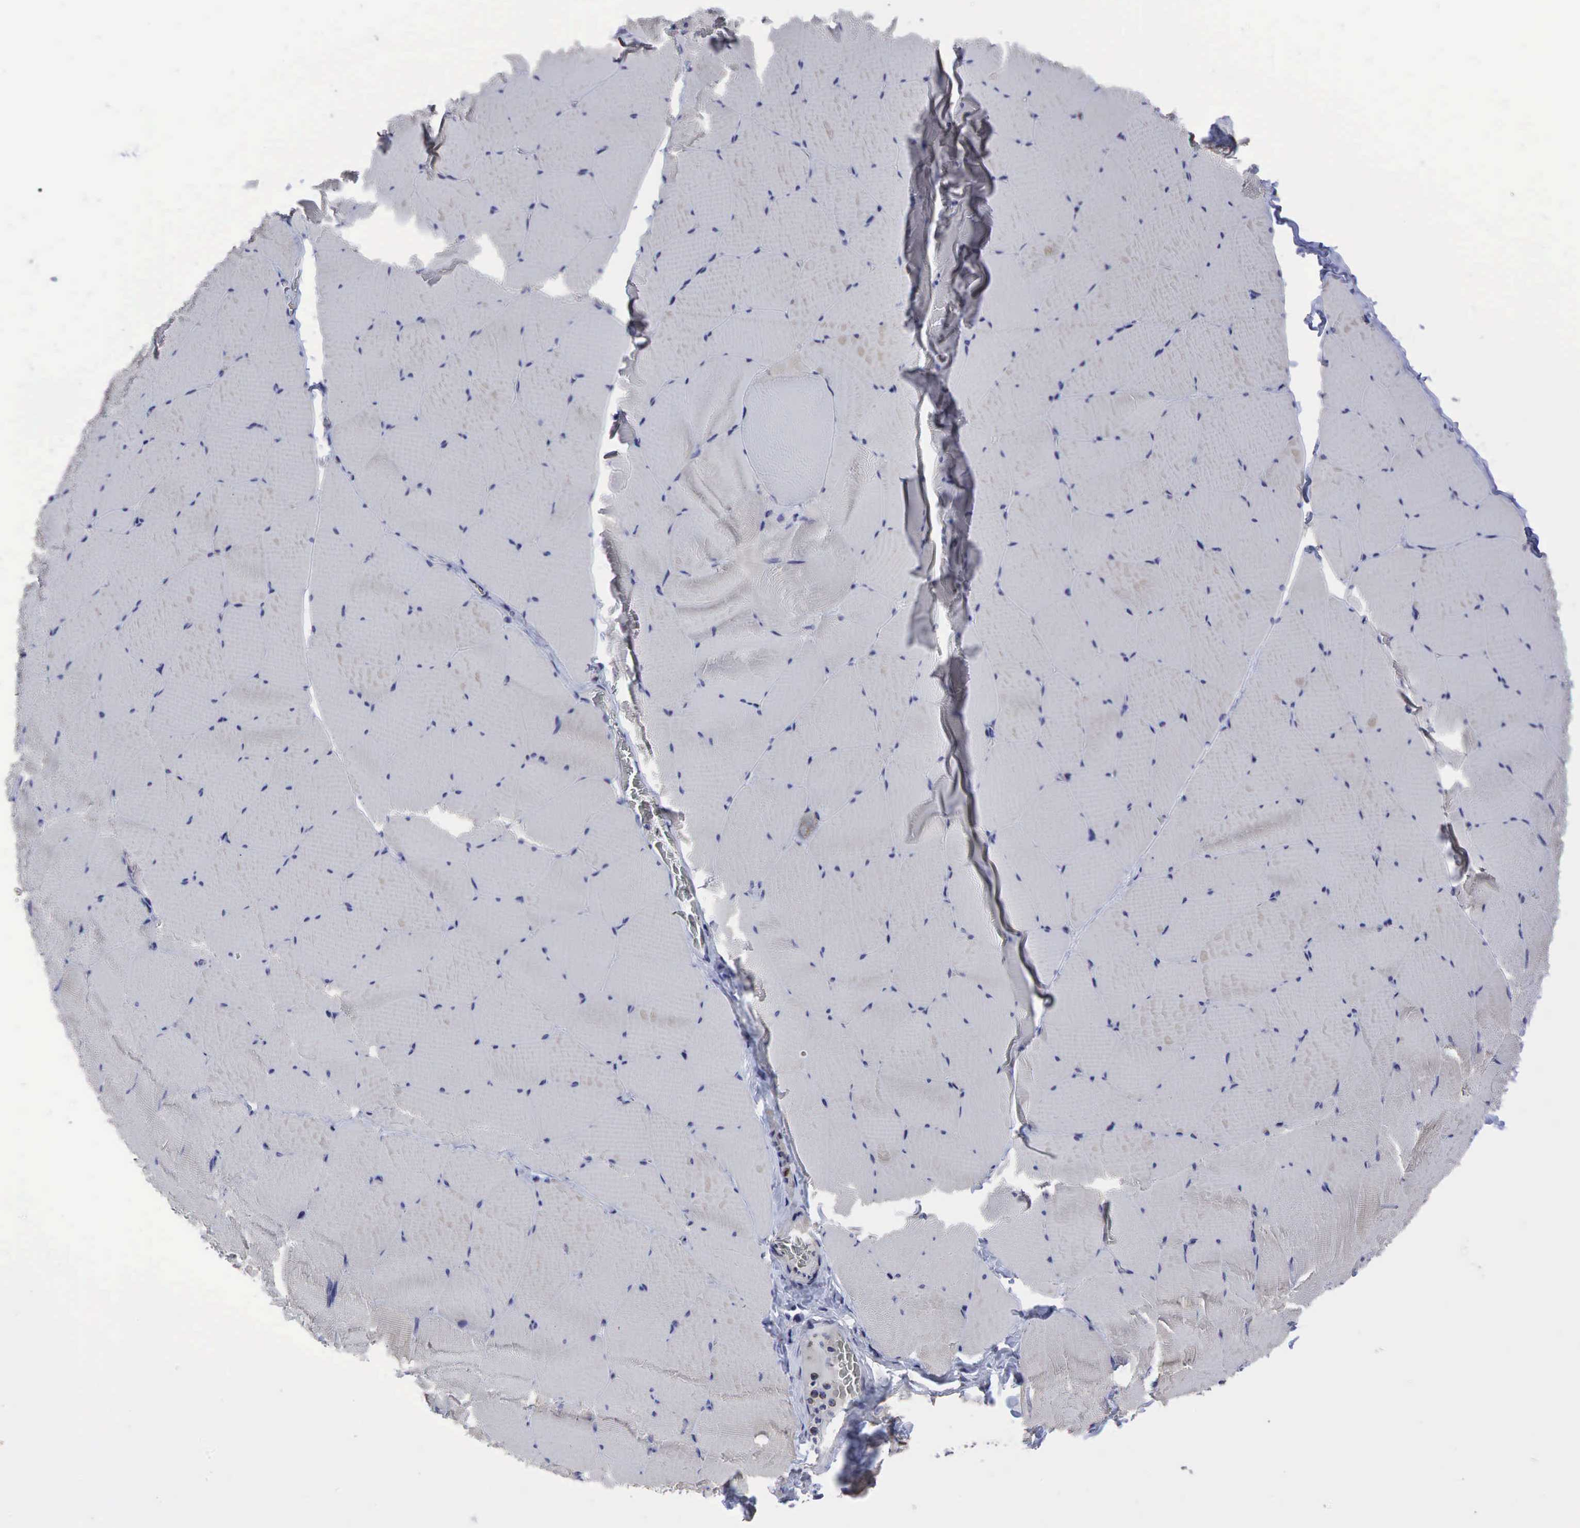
{"staining": {"intensity": "negative", "quantity": "none", "location": "none"}, "tissue": "skeletal muscle", "cell_type": "Myocytes", "image_type": "normal", "snomed": [{"axis": "morphology", "description": "Normal tissue, NOS"}, {"axis": "topography", "description": "Skeletal muscle"}, {"axis": "topography", "description": "Salivary gland"}], "caption": "The immunohistochemistry (IHC) photomicrograph has no significant expression in myocytes of skeletal muscle.", "gene": "CCND1", "patient": {"sex": "male", "age": 62}}